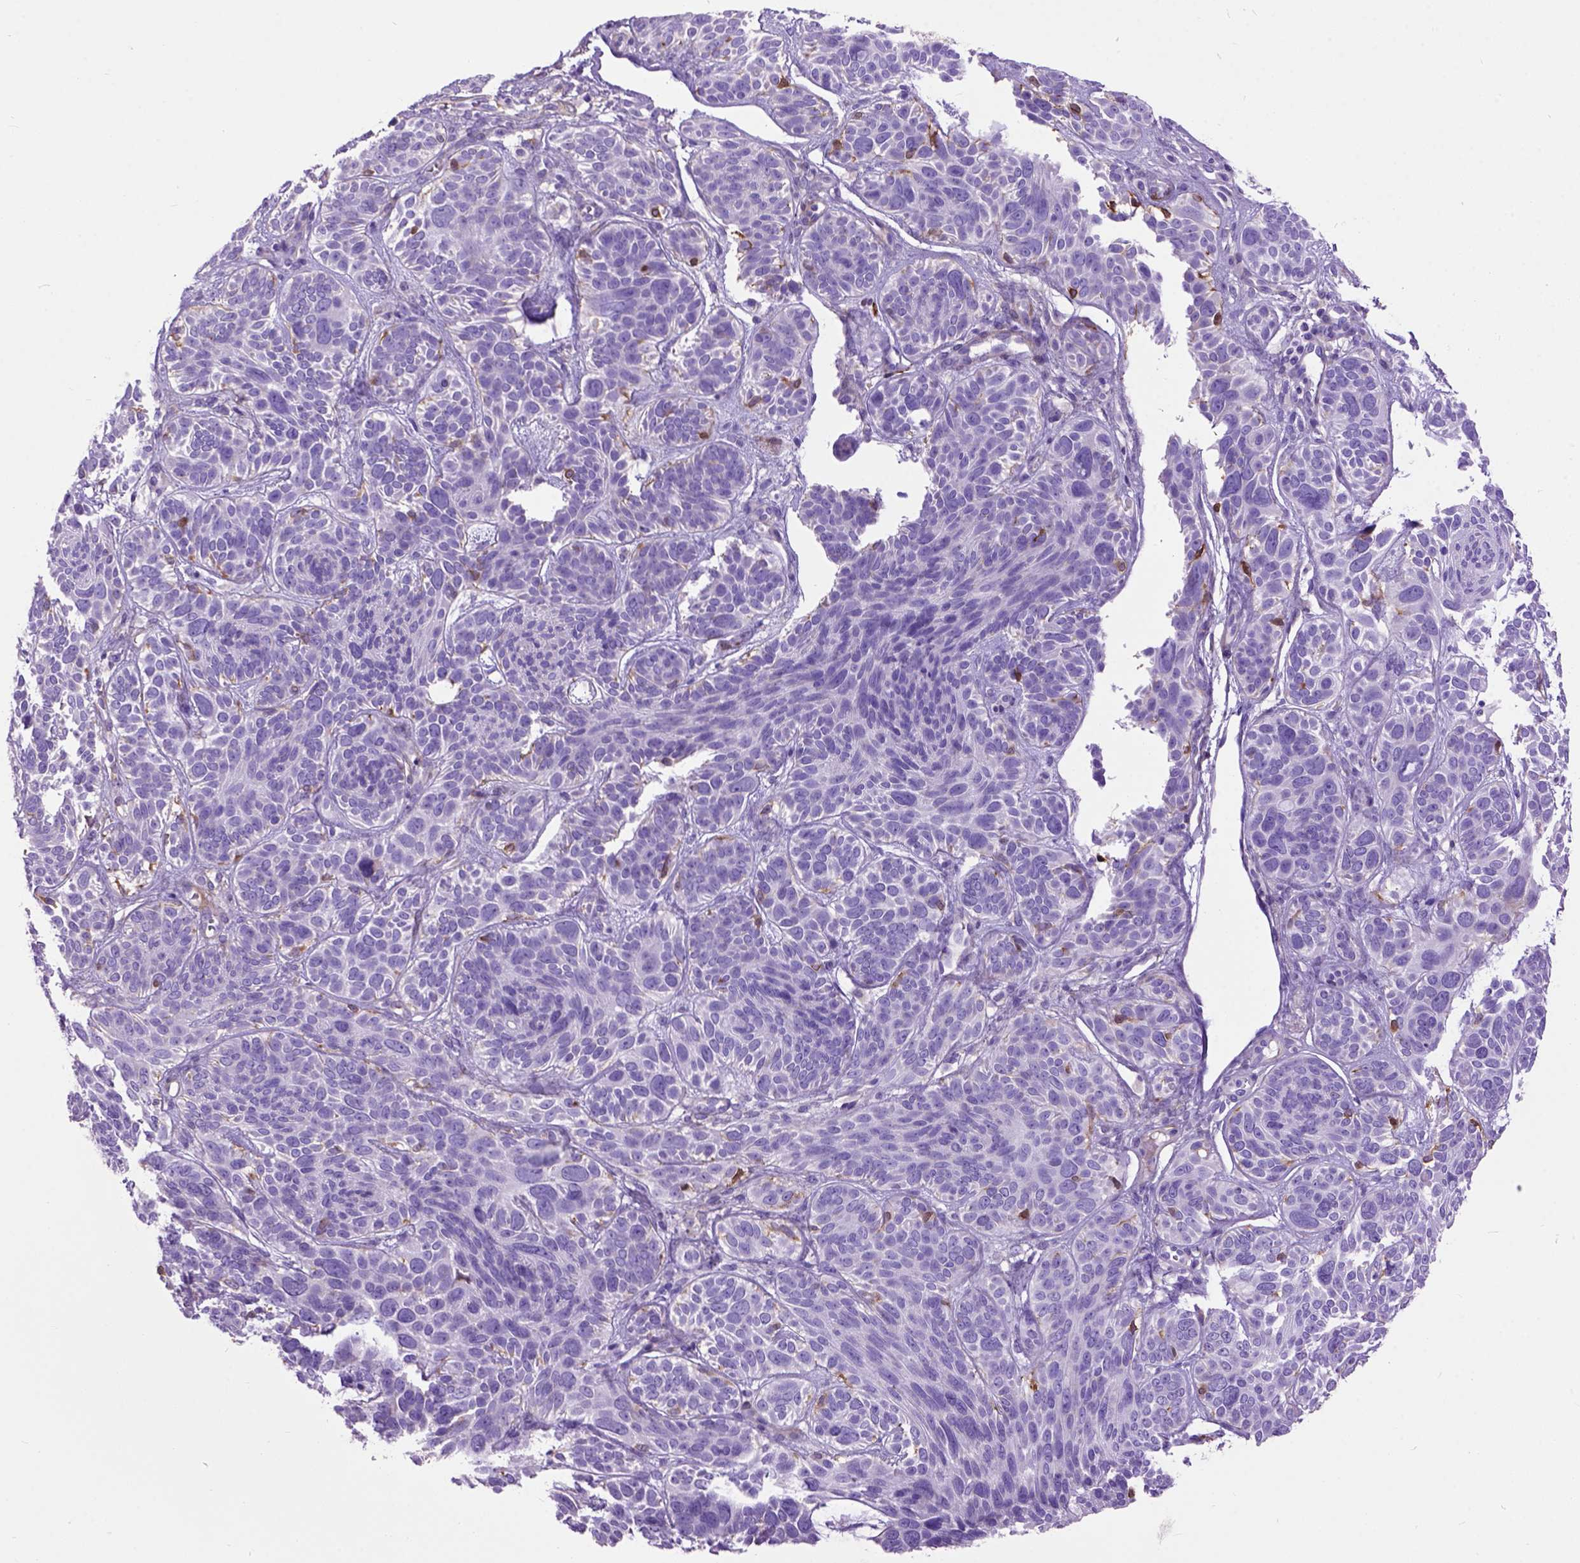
{"staining": {"intensity": "negative", "quantity": "none", "location": "none"}, "tissue": "skin cancer", "cell_type": "Tumor cells", "image_type": "cancer", "snomed": [{"axis": "morphology", "description": "Basal cell carcinoma"}, {"axis": "topography", "description": "Skin"}, {"axis": "topography", "description": "Skin of face"}], "caption": "A high-resolution photomicrograph shows immunohistochemistry staining of skin basal cell carcinoma, which displays no significant positivity in tumor cells. (DAB IHC, high magnification).", "gene": "MAPT", "patient": {"sex": "male", "age": 73}}